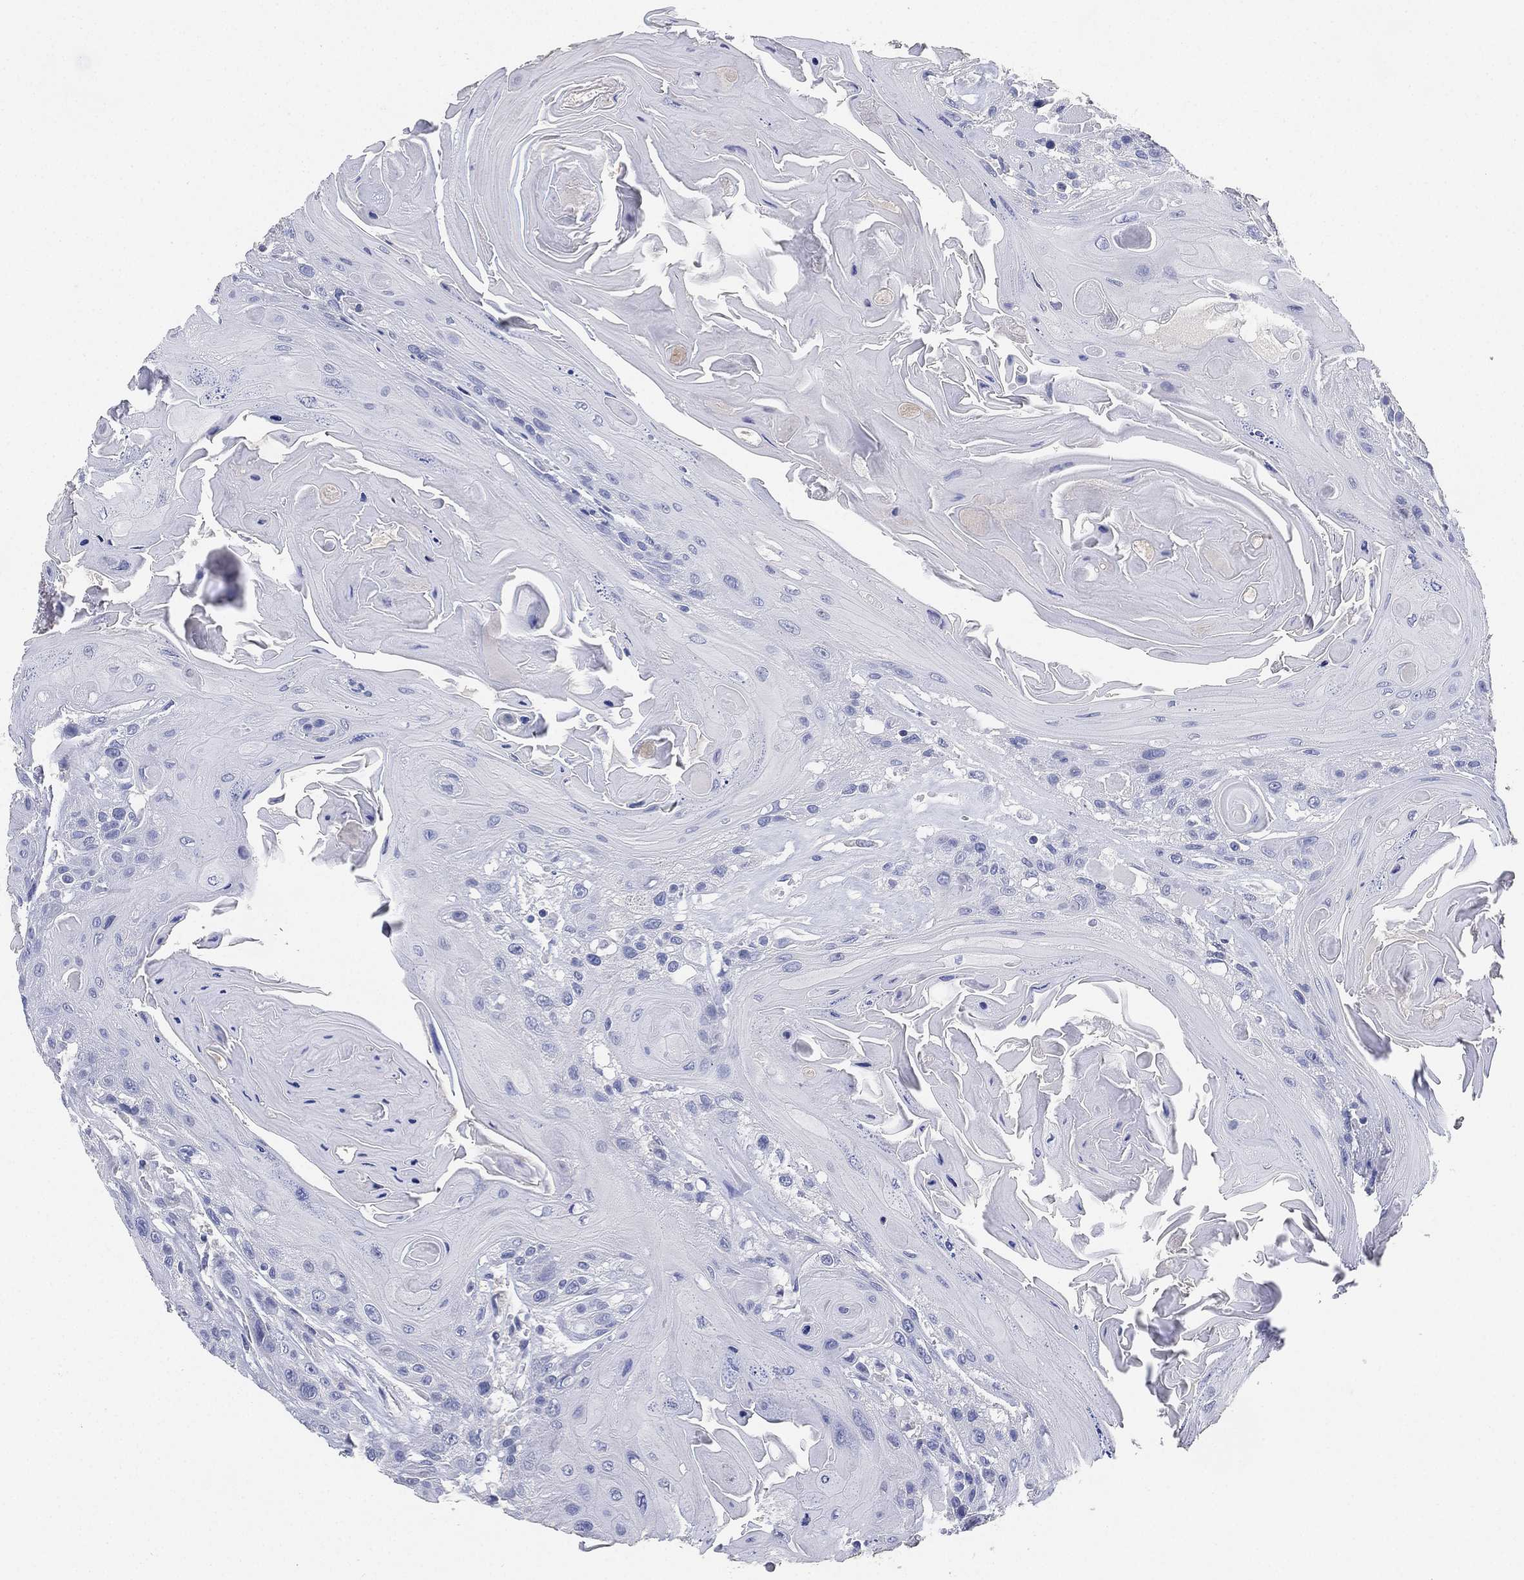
{"staining": {"intensity": "negative", "quantity": "none", "location": "none"}, "tissue": "head and neck cancer", "cell_type": "Tumor cells", "image_type": "cancer", "snomed": [{"axis": "morphology", "description": "Squamous cell carcinoma, NOS"}, {"axis": "topography", "description": "Head-Neck"}], "caption": "The immunohistochemistry (IHC) micrograph has no significant positivity in tumor cells of head and neck cancer (squamous cell carcinoma) tissue.", "gene": "IYD", "patient": {"sex": "female", "age": 59}}